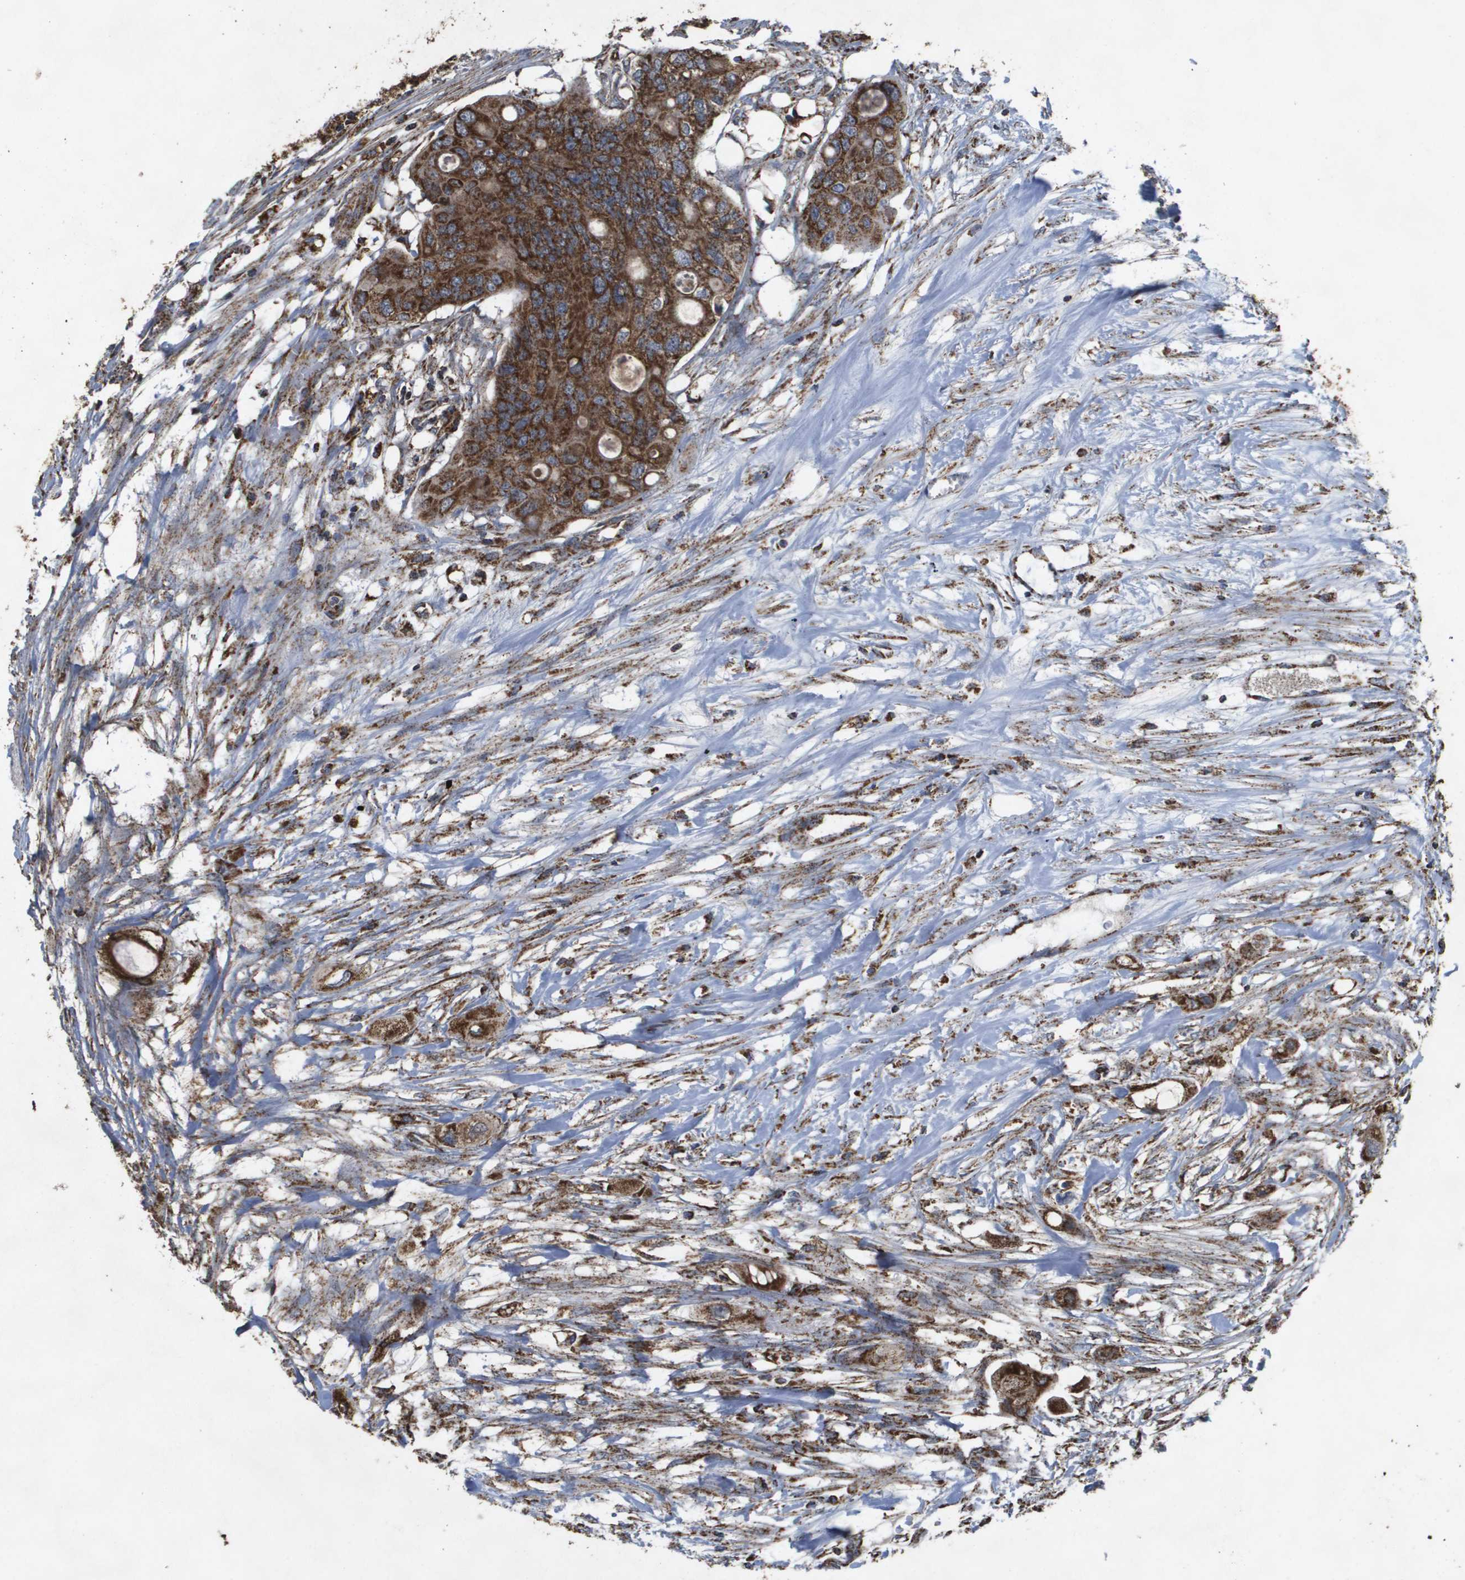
{"staining": {"intensity": "strong", "quantity": ">75%", "location": "cytoplasmic/membranous"}, "tissue": "colorectal cancer", "cell_type": "Tumor cells", "image_type": "cancer", "snomed": [{"axis": "morphology", "description": "Adenocarcinoma, NOS"}, {"axis": "topography", "description": "Colon"}], "caption": "Human colorectal adenocarcinoma stained for a protein (brown) exhibits strong cytoplasmic/membranous positive staining in approximately >75% of tumor cells.", "gene": "HSPE1", "patient": {"sex": "female", "age": 57}}